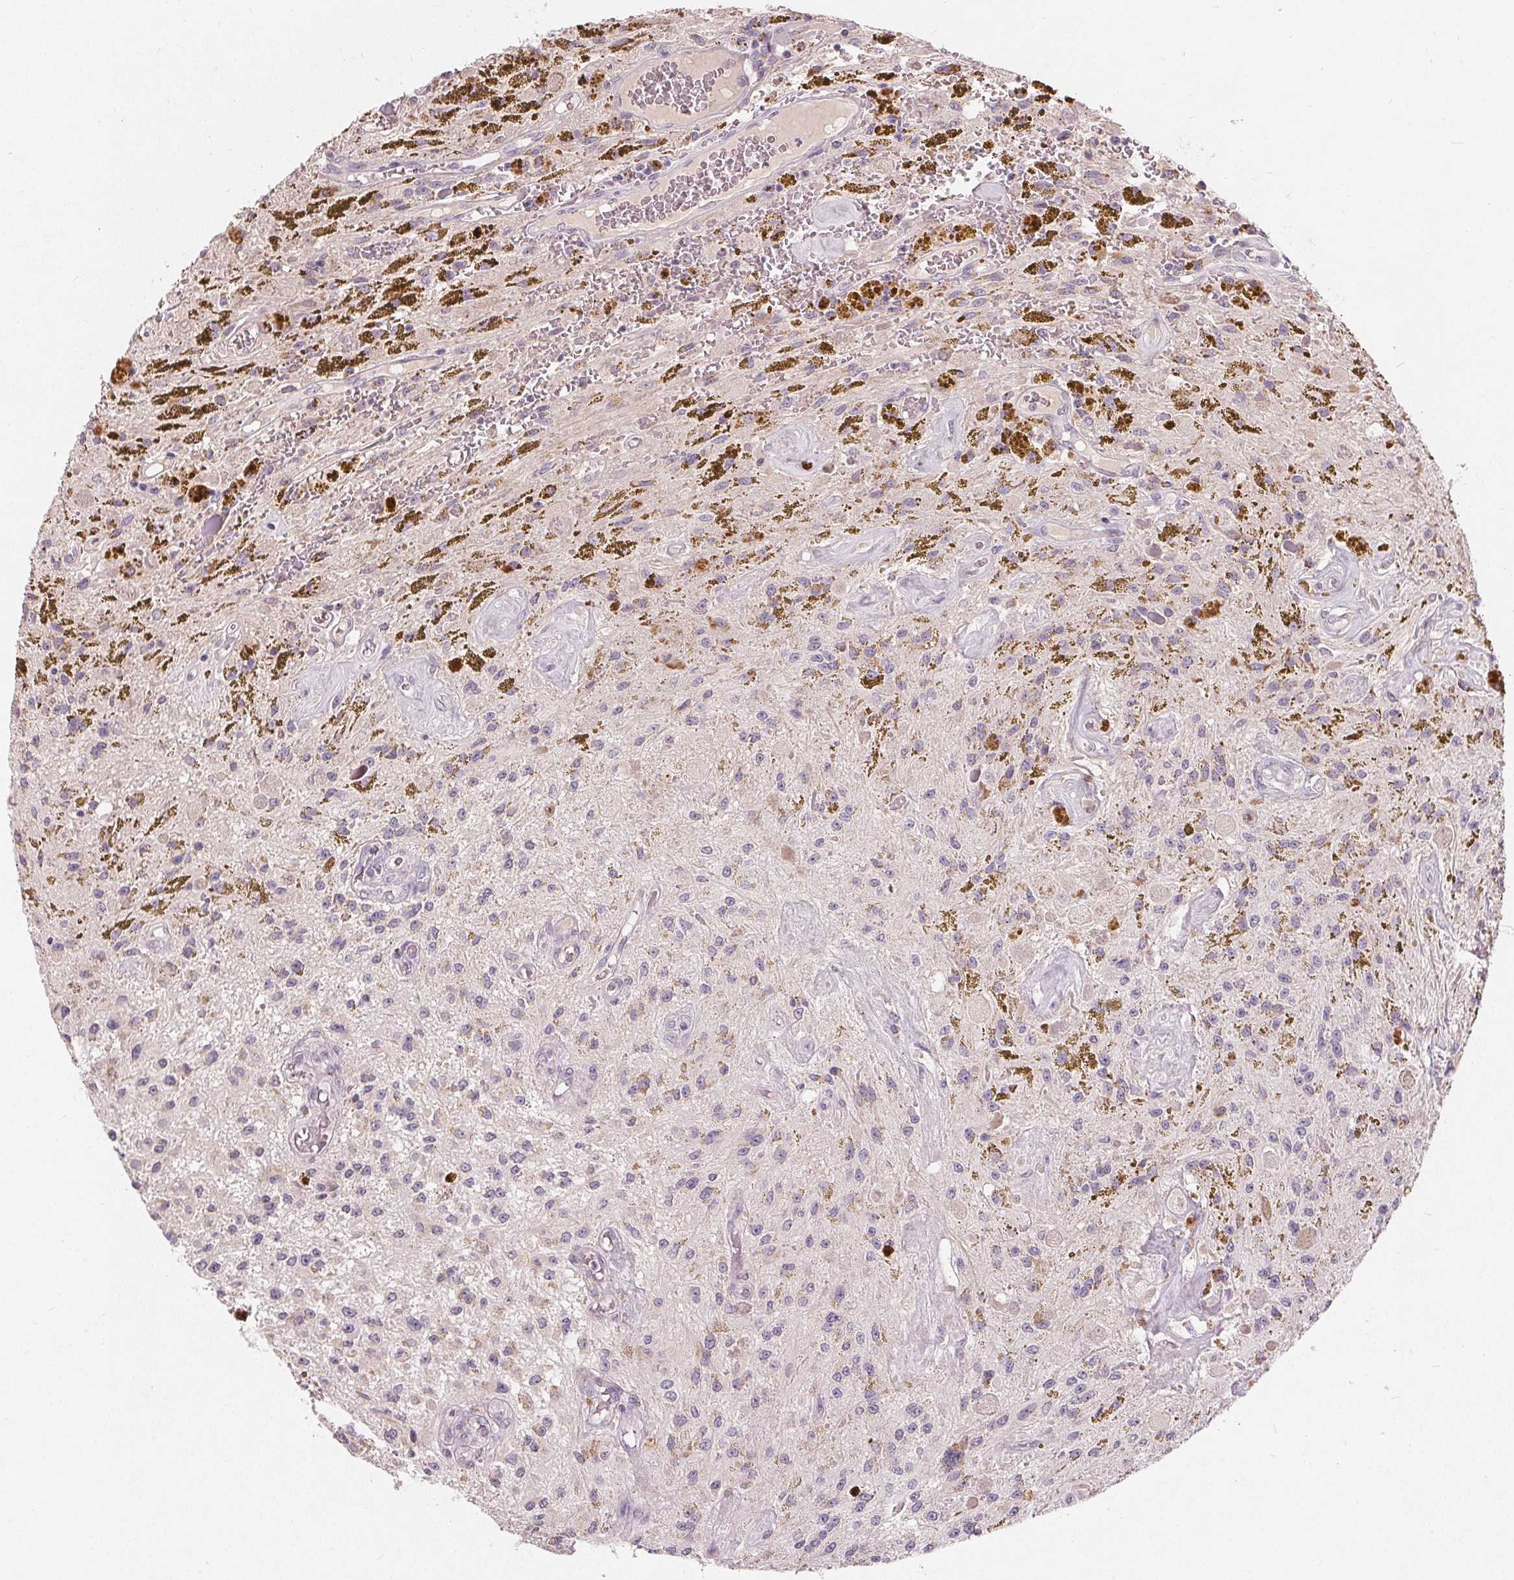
{"staining": {"intensity": "negative", "quantity": "none", "location": "none"}, "tissue": "glioma", "cell_type": "Tumor cells", "image_type": "cancer", "snomed": [{"axis": "morphology", "description": "Glioma, malignant, Low grade"}, {"axis": "topography", "description": "Cerebellum"}], "caption": "The IHC micrograph has no significant staining in tumor cells of glioma tissue.", "gene": "TRIM60", "patient": {"sex": "female", "age": 14}}